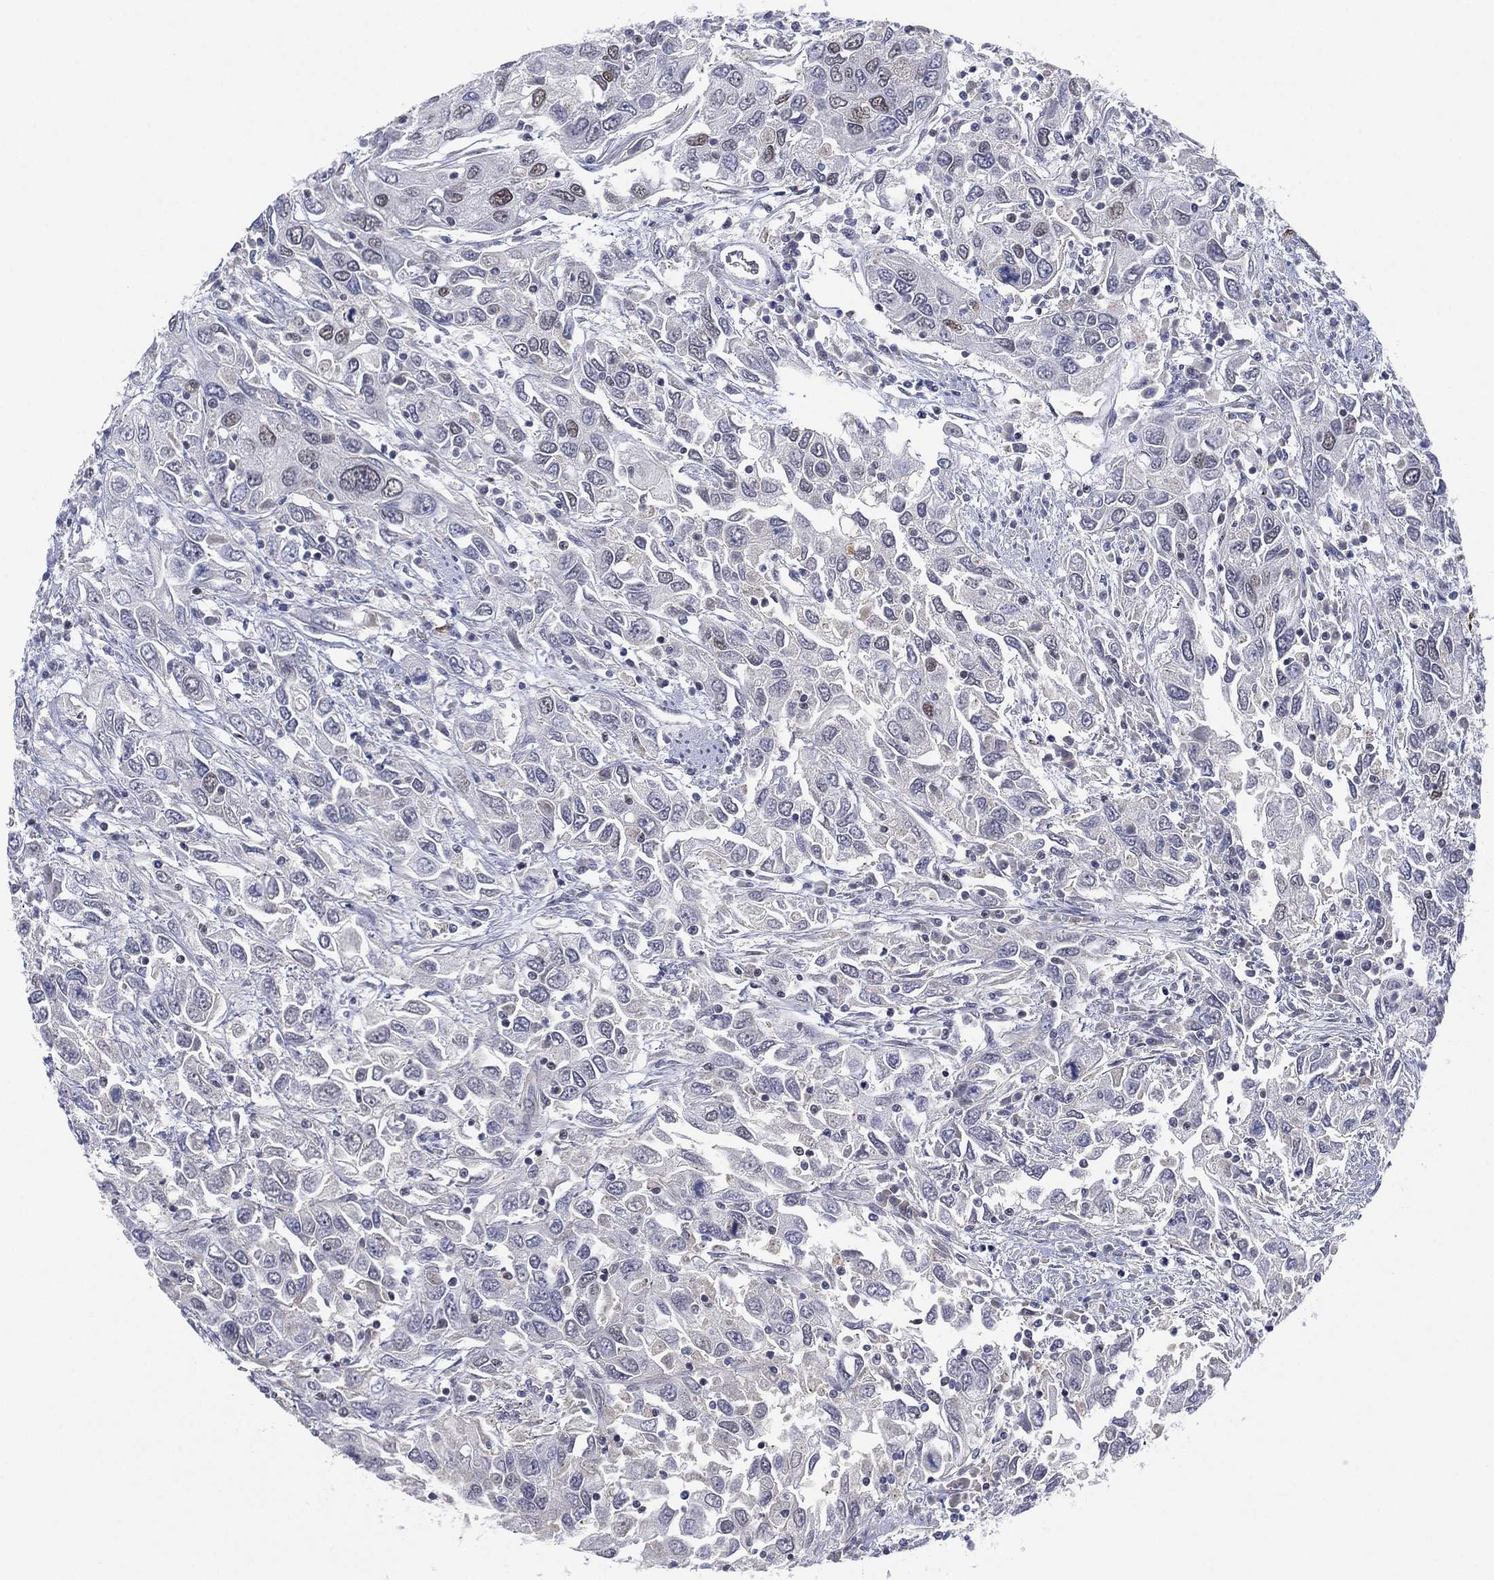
{"staining": {"intensity": "negative", "quantity": "none", "location": "none"}, "tissue": "urothelial cancer", "cell_type": "Tumor cells", "image_type": "cancer", "snomed": [{"axis": "morphology", "description": "Urothelial carcinoma, High grade"}, {"axis": "topography", "description": "Urinary bladder"}], "caption": "Immunohistochemistry micrograph of human high-grade urothelial carcinoma stained for a protein (brown), which demonstrates no expression in tumor cells. (Stains: DAB (3,3'-diaminobenzidine) IHC with hematoxylin counter stain, Microscopy: brightfield microscopy at high magnification).", "gene": "GSE1", "patient": {"sex": "male", "age": 76}}